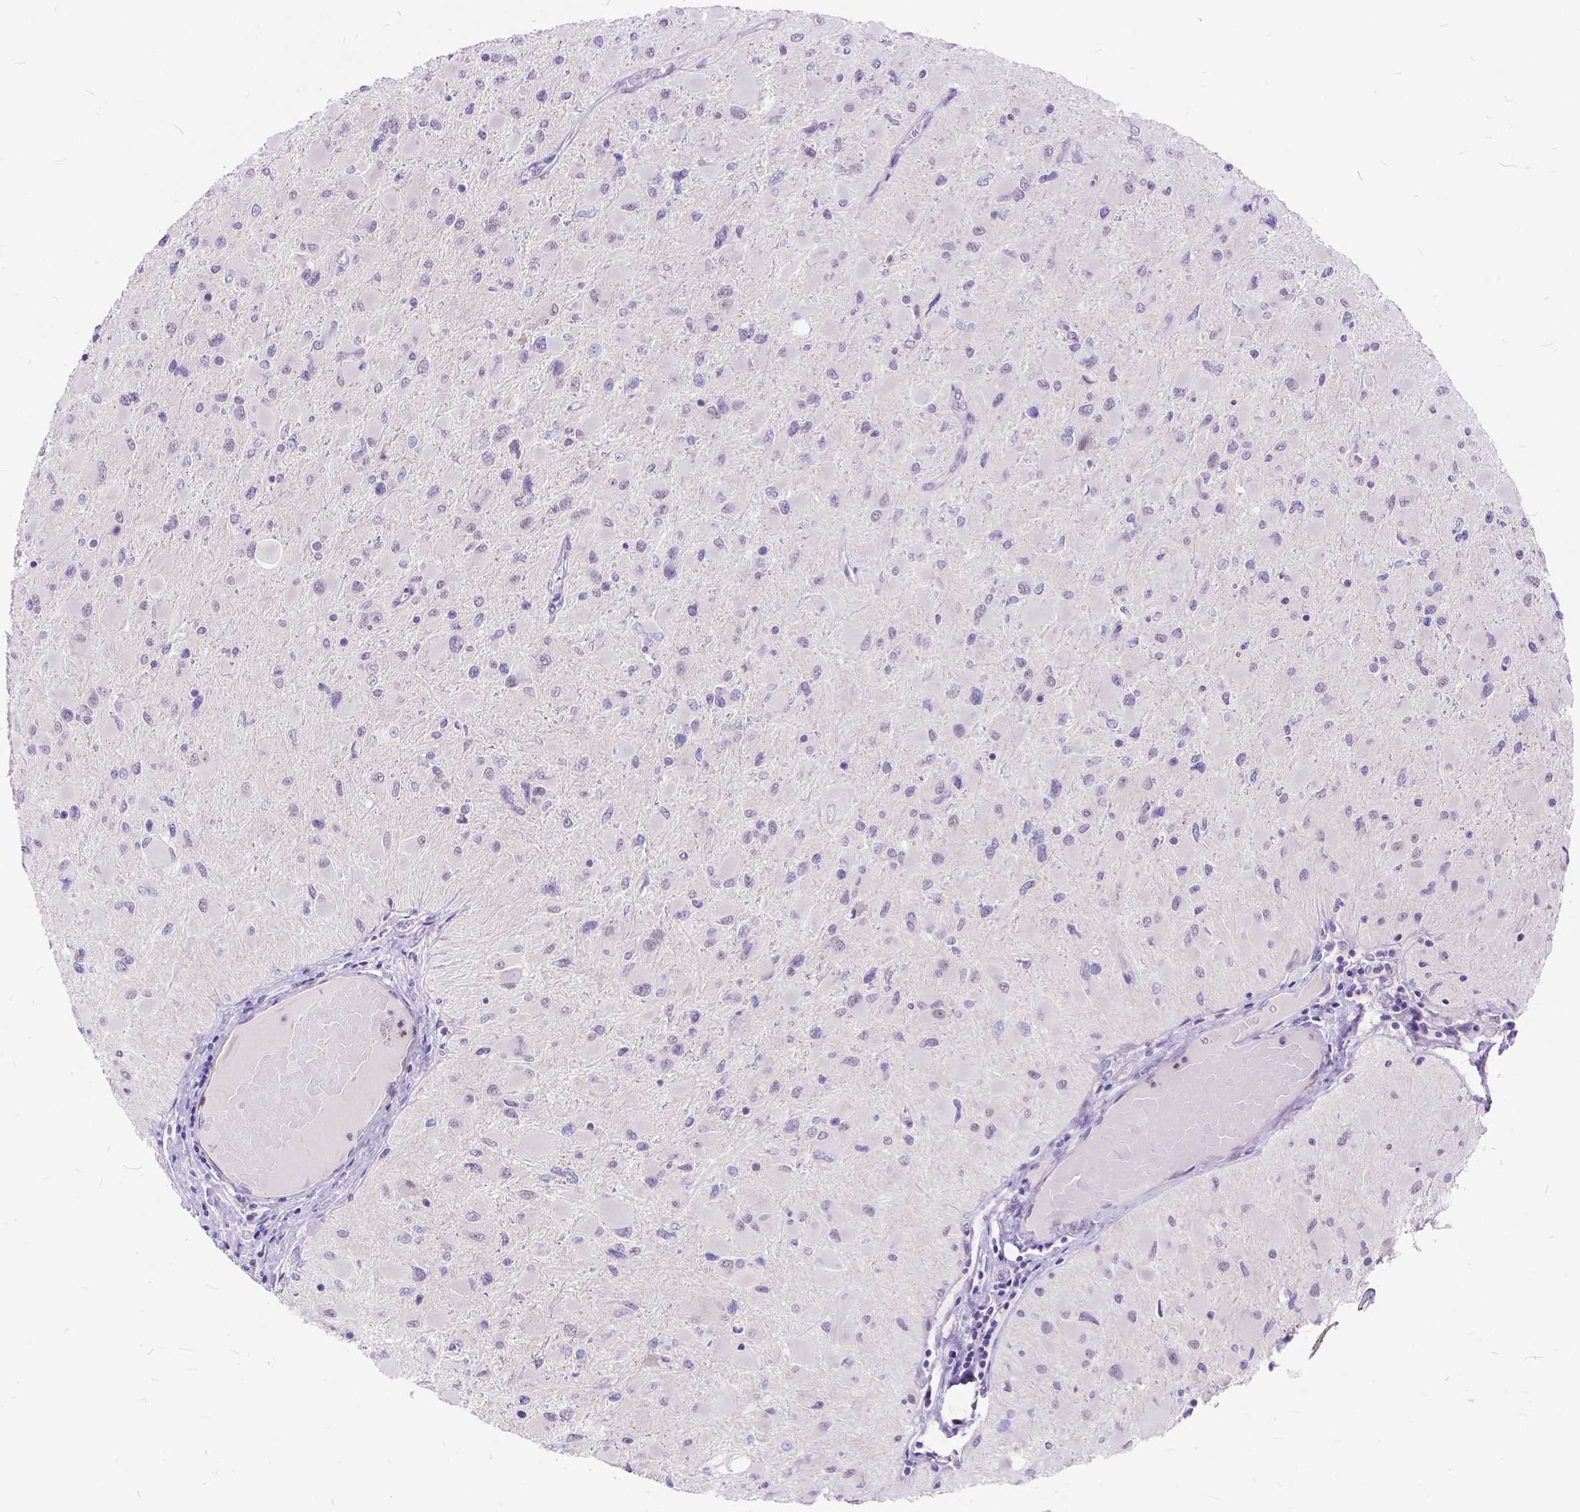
{"staining": {"intensity": "negative", "quantity": "none", "location": "none"}, "tissue": "glioma", "cell_type": "Tumor cells", "image_type": "cancer", "snomed": [{"axis": "morphology", "description": "Glioma, malignant, High grade"}, {"axis": "topography", "description": "Cerebral cortex"}], "caption": "This is an immunohistochemistry (IHC) photomicrograph of human malignant glioma (high-grade). There is no expression in tumor cells.", "gene": "MAN2C1", "patient": {"sex": "female", "age": 36}}